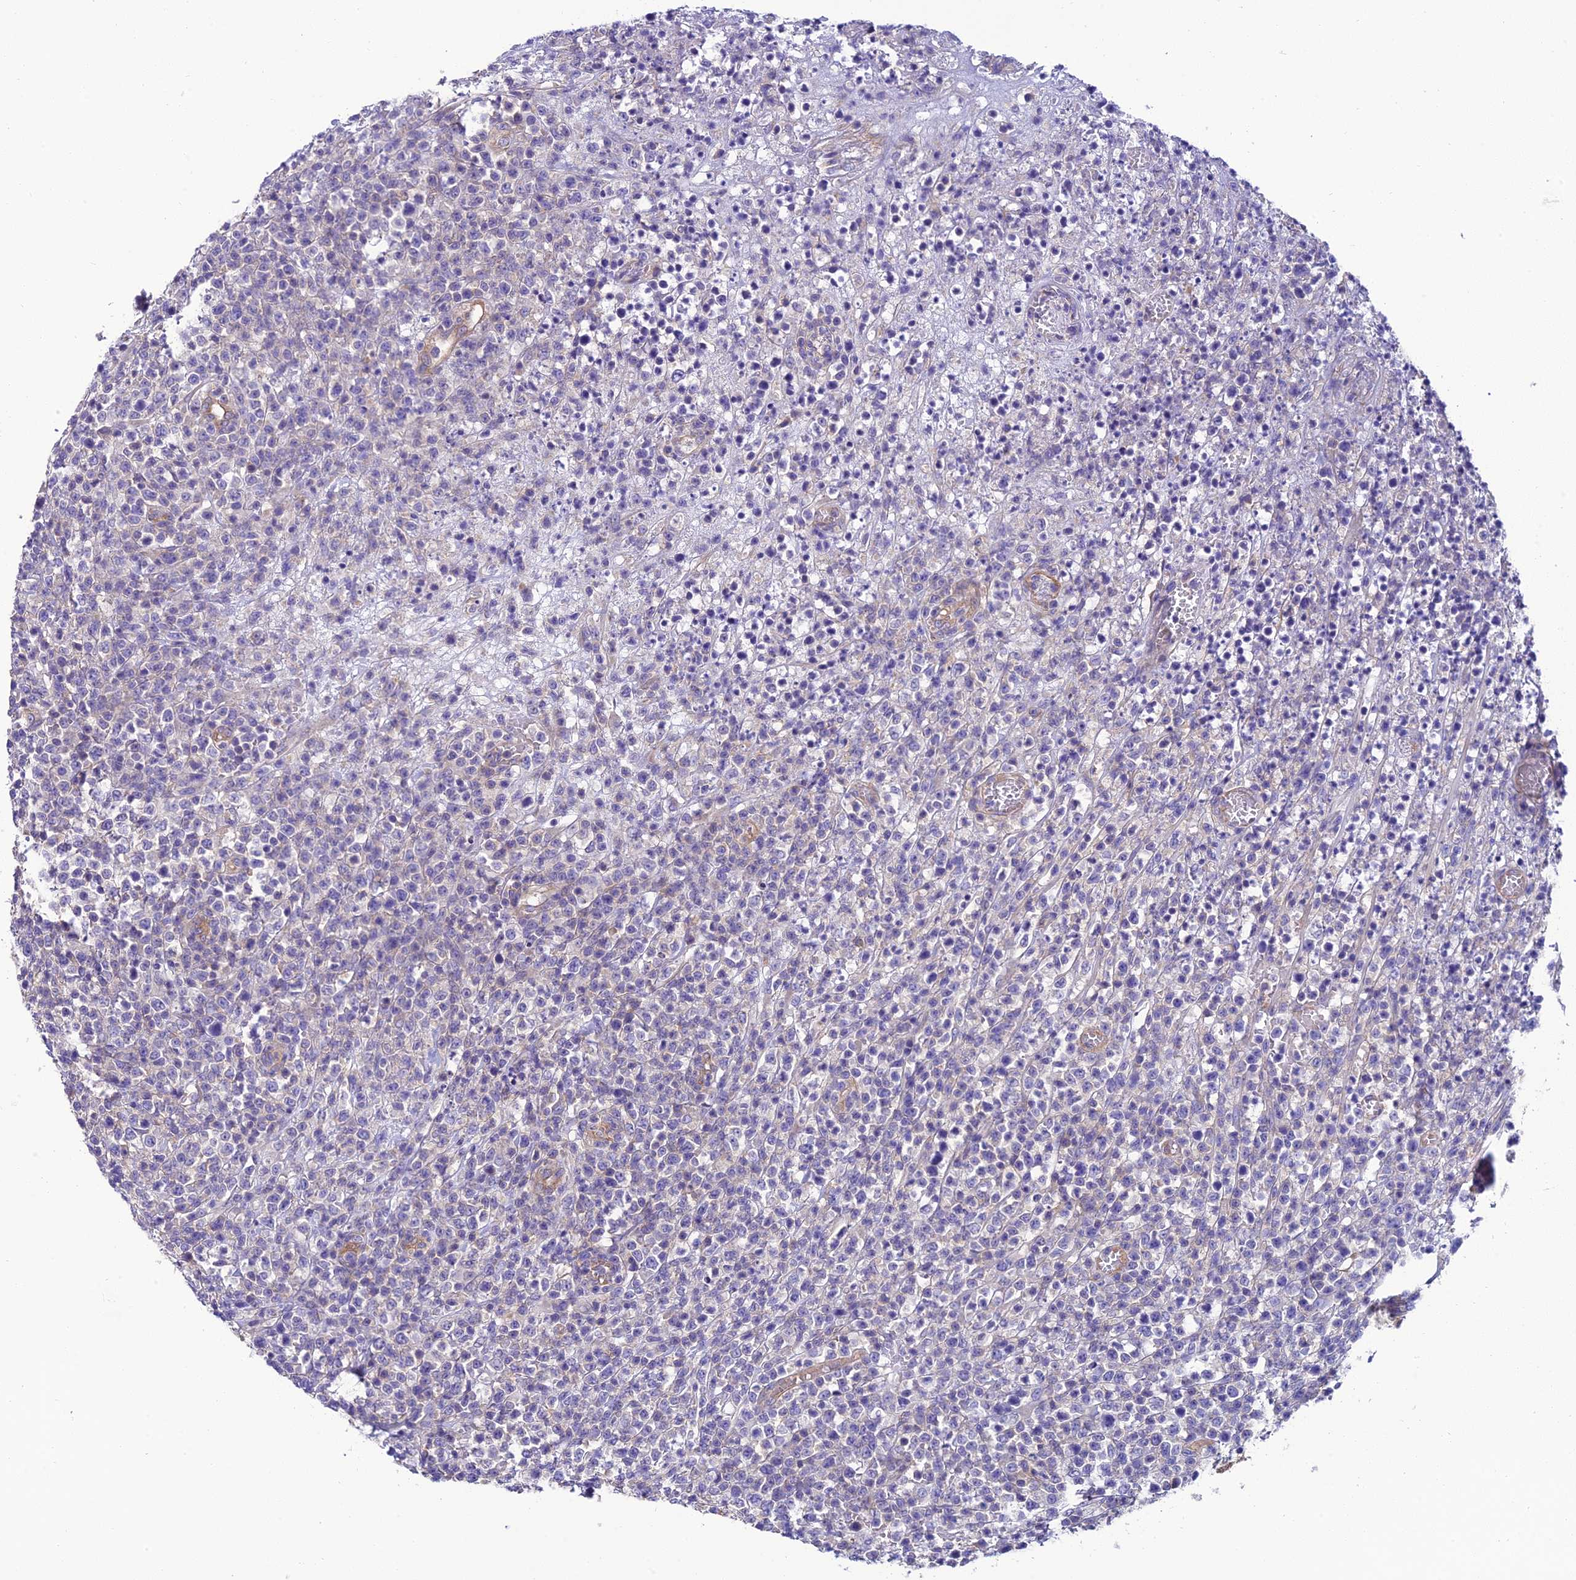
{"staining": {"intensity": "negative", "quantity": "none", "location": "none"}, "tissue": "lymphoma", "cell_type": "Tumor cells", "image_type": "cancer", "snomed": [{"axis": "morphology", "description": "Malignant lymphoma, non-Hodgkin's type, High grade"}, {"axis": "topography", "description": "Colon"}], "caption": "This micrograph is of lymphoma stained with IHC to label a protein in brown with the nuclei are counter-stained blue. There is no positivity in tumor cells. (DAB IHC with hematoxylin counter stain).", "gene": "PPFIA3", "patient": {"sex": "female", "age": 53}}